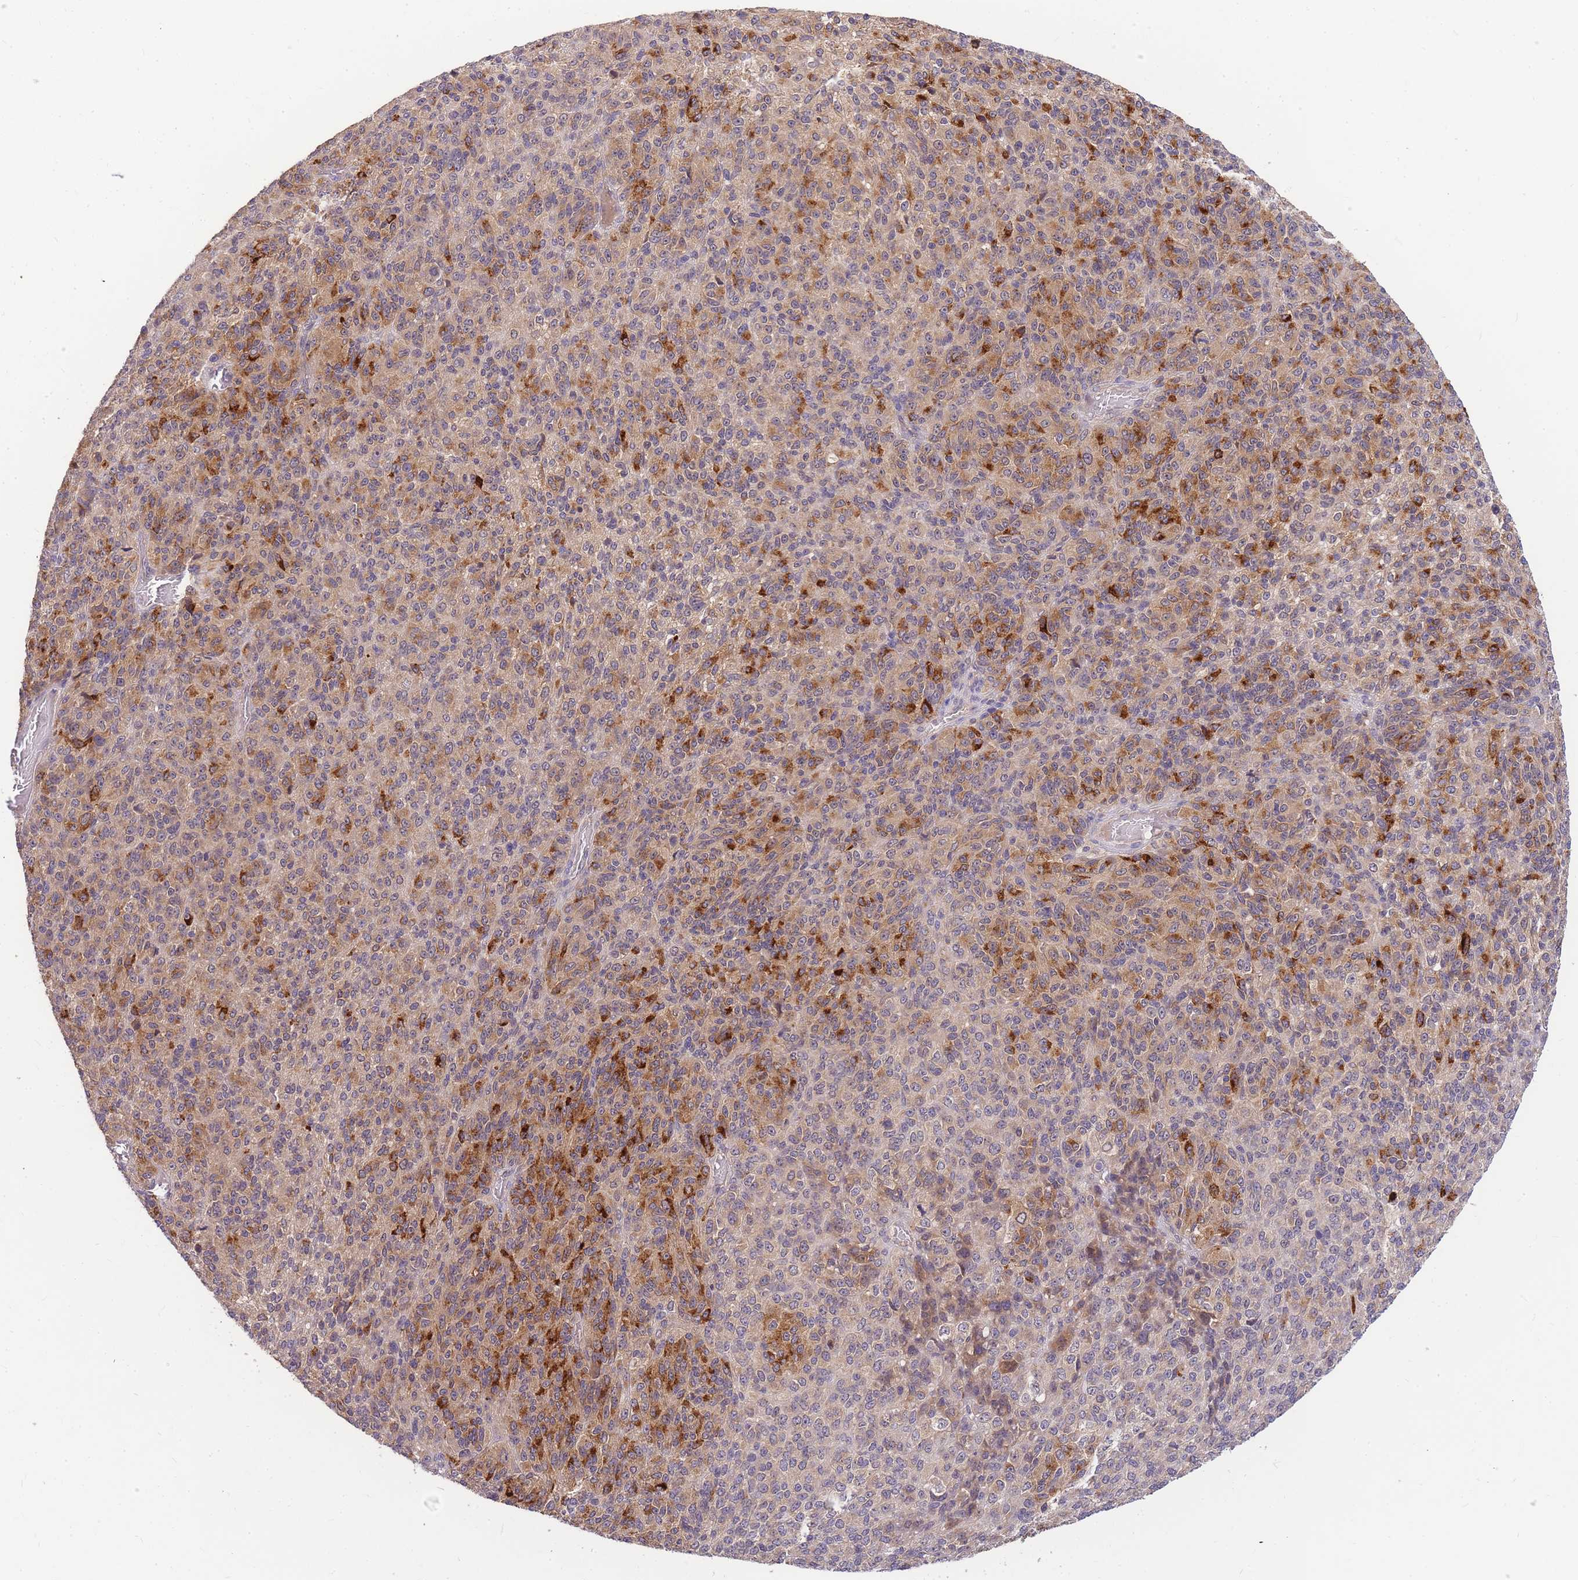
{"staining": {"intensity": "moderate", "quantity": "25%-75%", "location": "cytoplasmic/membranous"}, "tissue": "melanoma", "cell_type": "Tumor cells", "image_type": "cancer", "snomed": [{"axis": "morphology", "description": "Malignant melanoma, Metastatic site"}, {"axis": "topography", "description": "Brain"}], "caption": "Immunohistochemical staining of melanoma shows medium levels of moderate cytoplasmic/membranous protein positivity in approximately 25%-75% of tumor cells.", "gene": "ZNF577", "patient": {"sex": "female", "age": 56}}